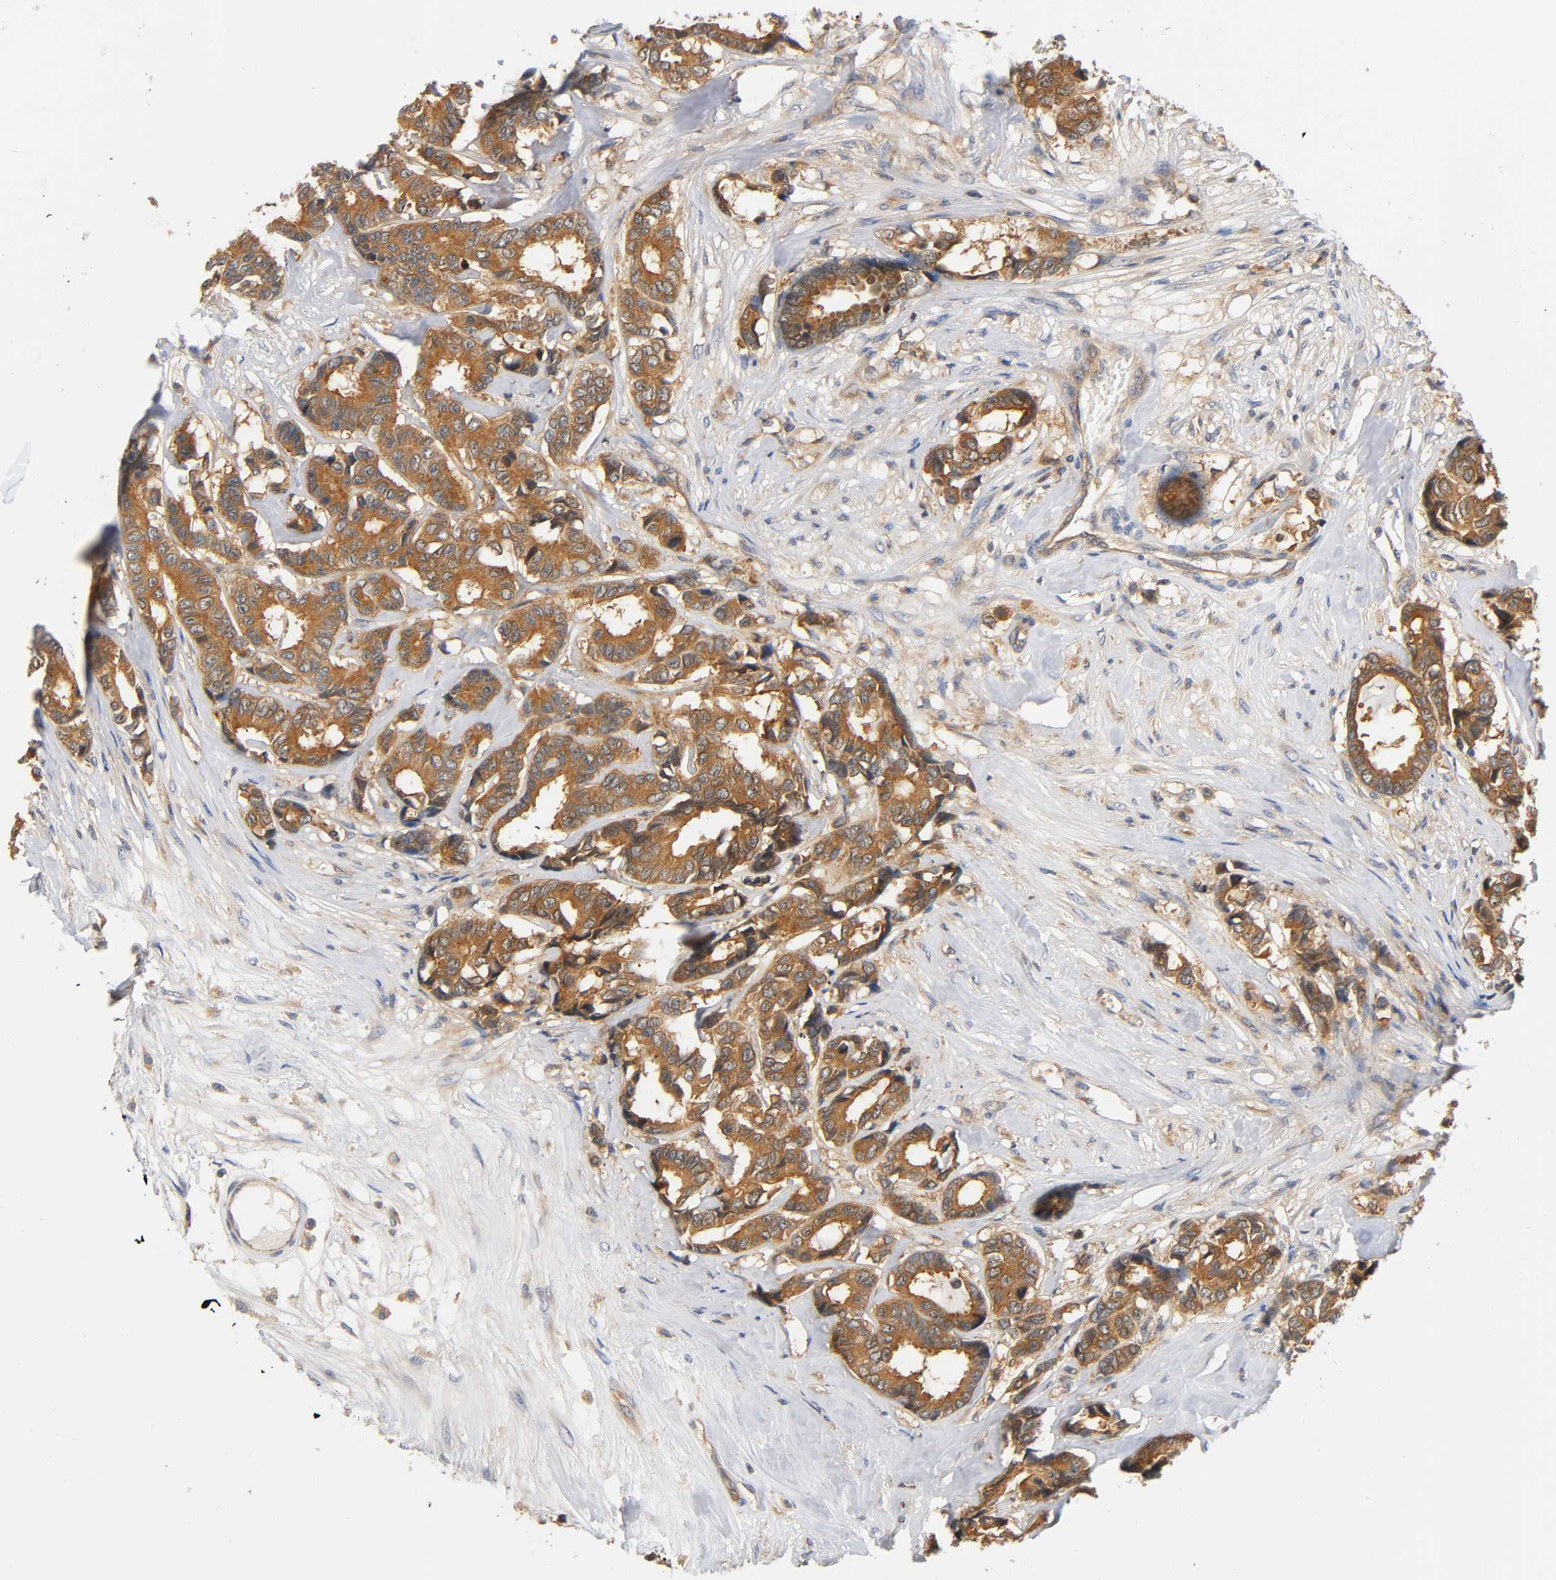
{"staining": {"intensity": "strong", "quantity": ">75%", "location": "cytoplasmic/membranous"}, "tissue": "breast cancer", "cell_type": "Tumor cells", "image_type": "cancer", "snomed": [{"axis": "morphology", "description": "Duct carcinoma"}, {"axis": "topography", "description": "Breast"}], "caption": "High-power microscopy captured an IHC histopathology image of breast infiltrating ductal carcinoma, revealing strong cytoplasmic/membranous staining in approximately >75% of tumor cells.", "gene": "PRKAB1", "patient": {"sex": "female", "age": 87}}